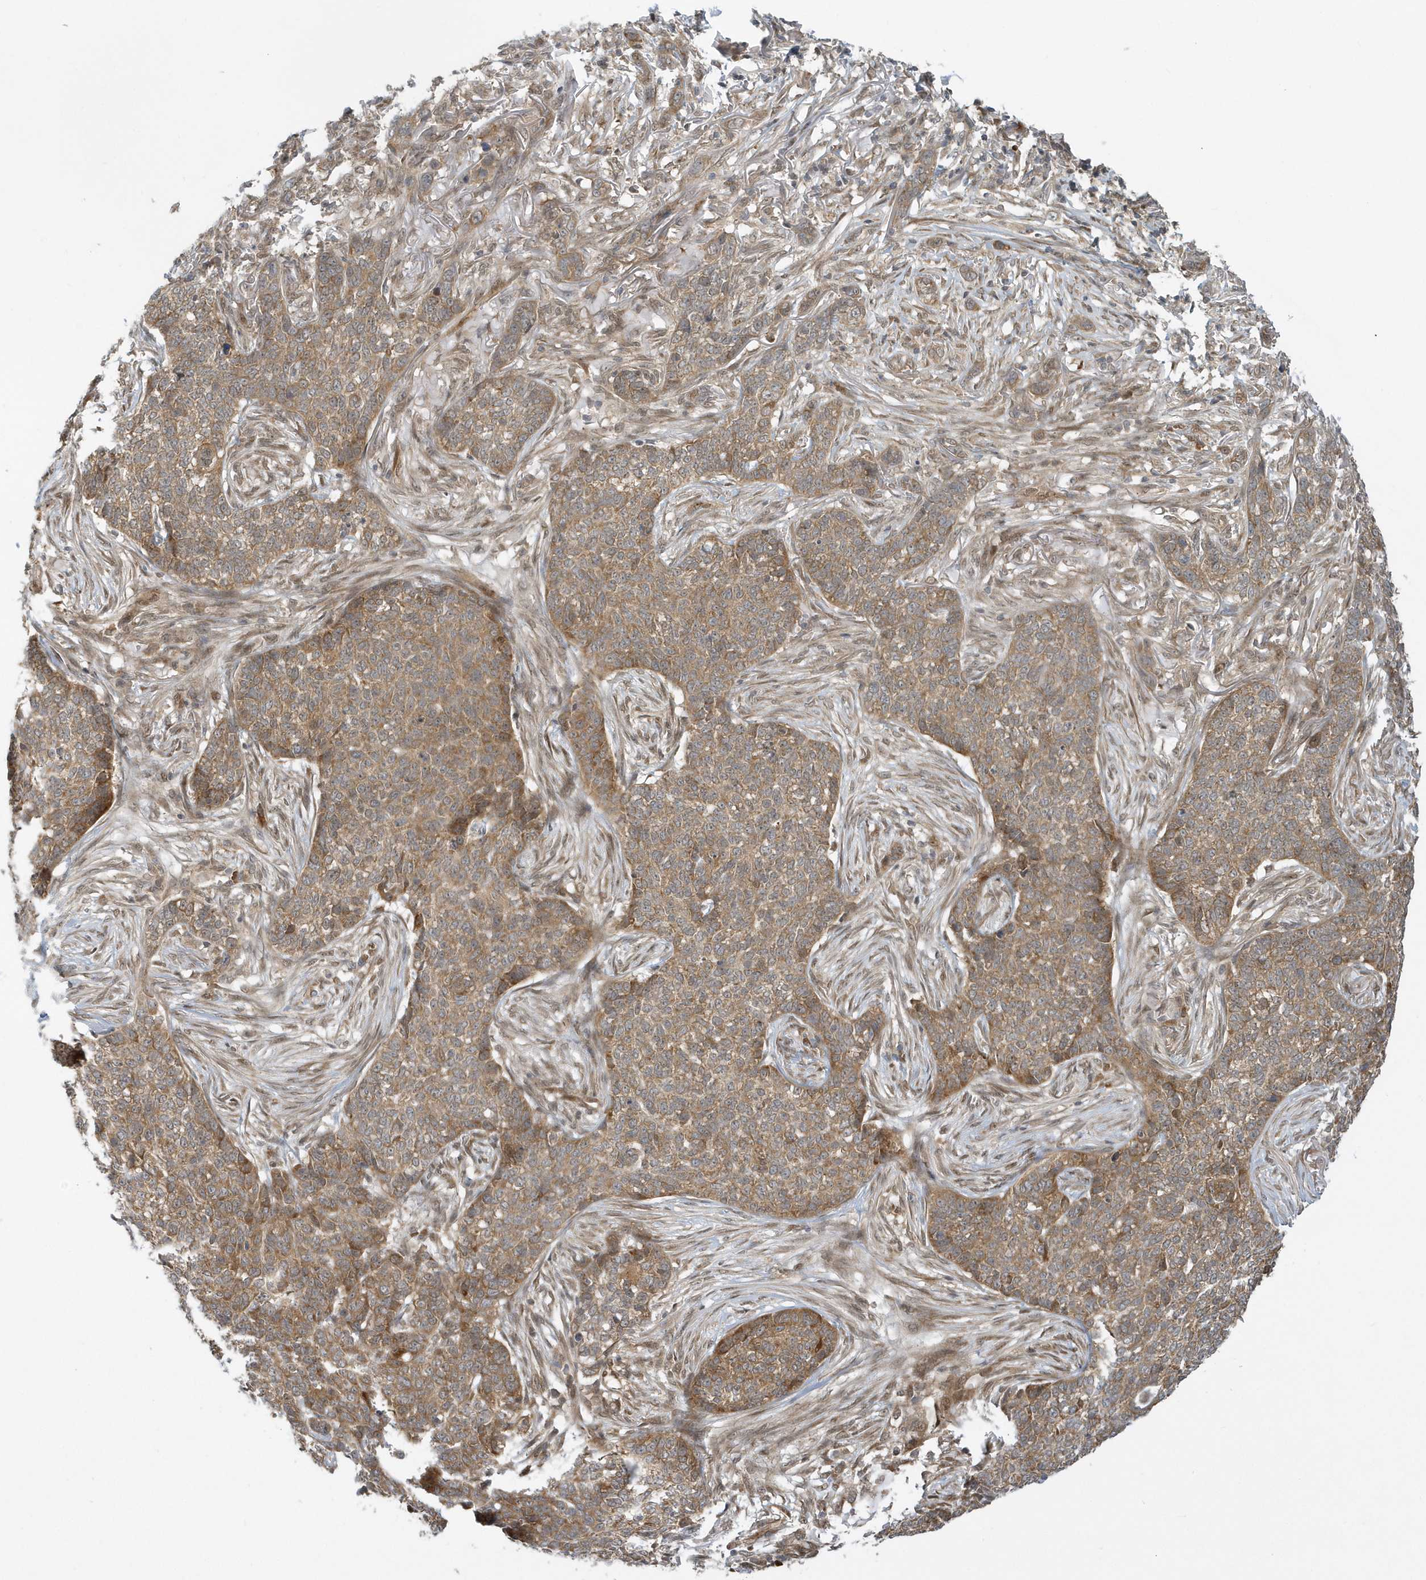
{"staining": {"intensity": "moderate", "quantity": ">75%", "location": "cytoplasmic/membranous"}, "tissue": "skin cancer", "cell_type": "Tumor cells", "image_type": "cancer", "snomed": [{"axis": "morphology", "description": "Basal cell carcinoma"}, {"axis": "topography", "description": "Skin"}], "caption": "Immunohistochemistry (IHC) histopathology image of neoplastic tissue: human skin cancer stained using immunohistochemistry reveals medium levels of moderate protein expression localized specifically in the cytoplasmic/membranous of tumor cells, appearing as a cytoplasmic/membranous brown color.", "gene": "ATG4A", "patient": {"sex": "male", "age": 85}}